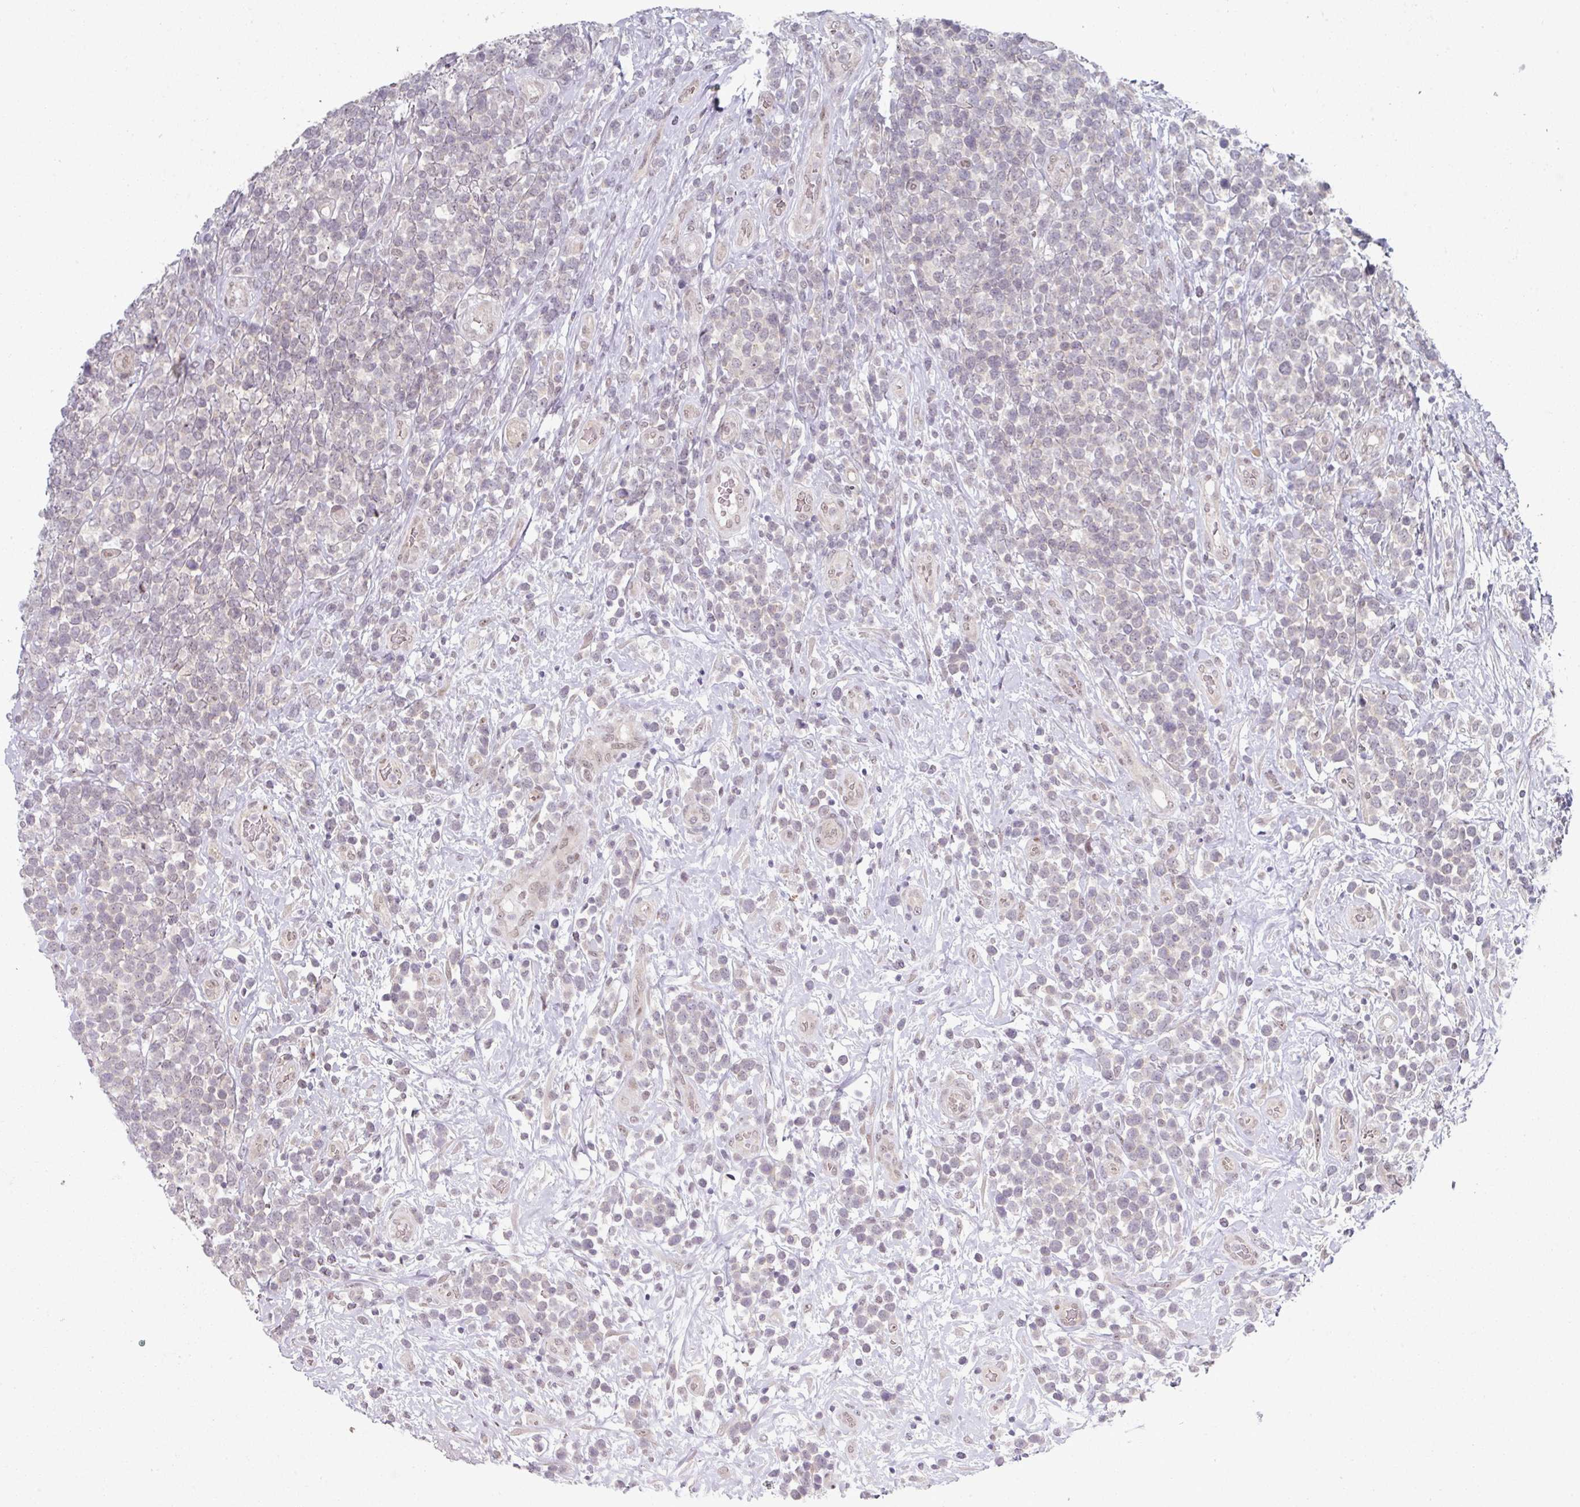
{"staining": {"intensity": "negative", "quantity": "none", "location": "none"}, "tissue": "lymphoma", "cell_type": "Tumor cells", "image_type": "cancer", "snomed": [{"axis": "morphology", "description": "Malignant lymphoma, non-Hodgkin's type, High grade"}, {"axis": "topography", "description": "Soft tissue"}], "caption": "The micrograph shows no staining of tumor cells in high-grade malignant lymphoma, non-Hodgkin's type. (Brightfield microscopy of DAB (3,3'-diaminobenzidine) immunohistochemistry (IHC) at high magnification).", "gene": "TMCC1", "patient": {"sex": "female", "age": 56}}